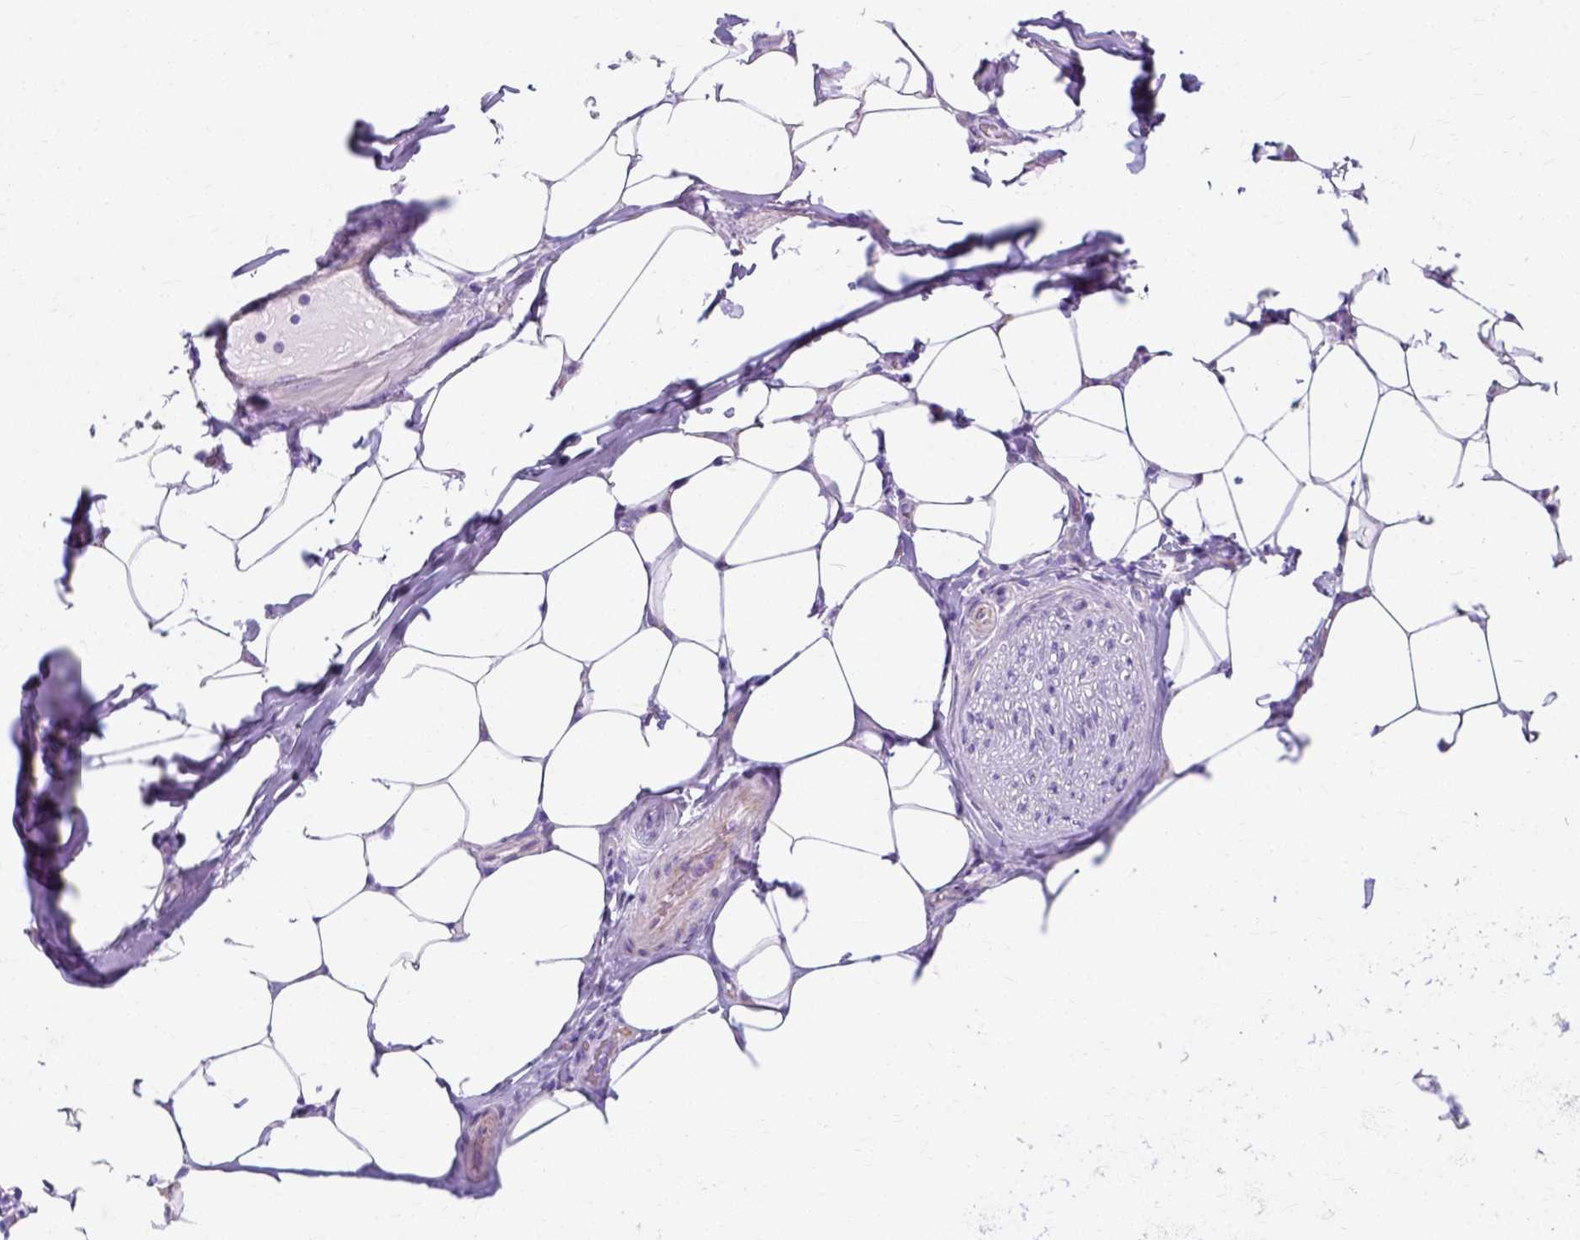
{"staining": {"intensity": "negative", "quantity": "none", "location": "none"}, "tissue": "adipose tissue", "cell_type": "Adipocytes", "image_type": "normal", "snomed": [{"axis": "morphology", "description": "Normal tissue, NOS"}, {"axis": "topography", "description": "Bronchus"}, {"axis": "topography", "description": "Lung"}], "caption": "IHC micrograph of unremarkable adipose tissue stained for a protein (brown), which reveals no positivity in adipocytes.", "gene": "MYH15", "patient": {"sex": "female", "age": 57}}